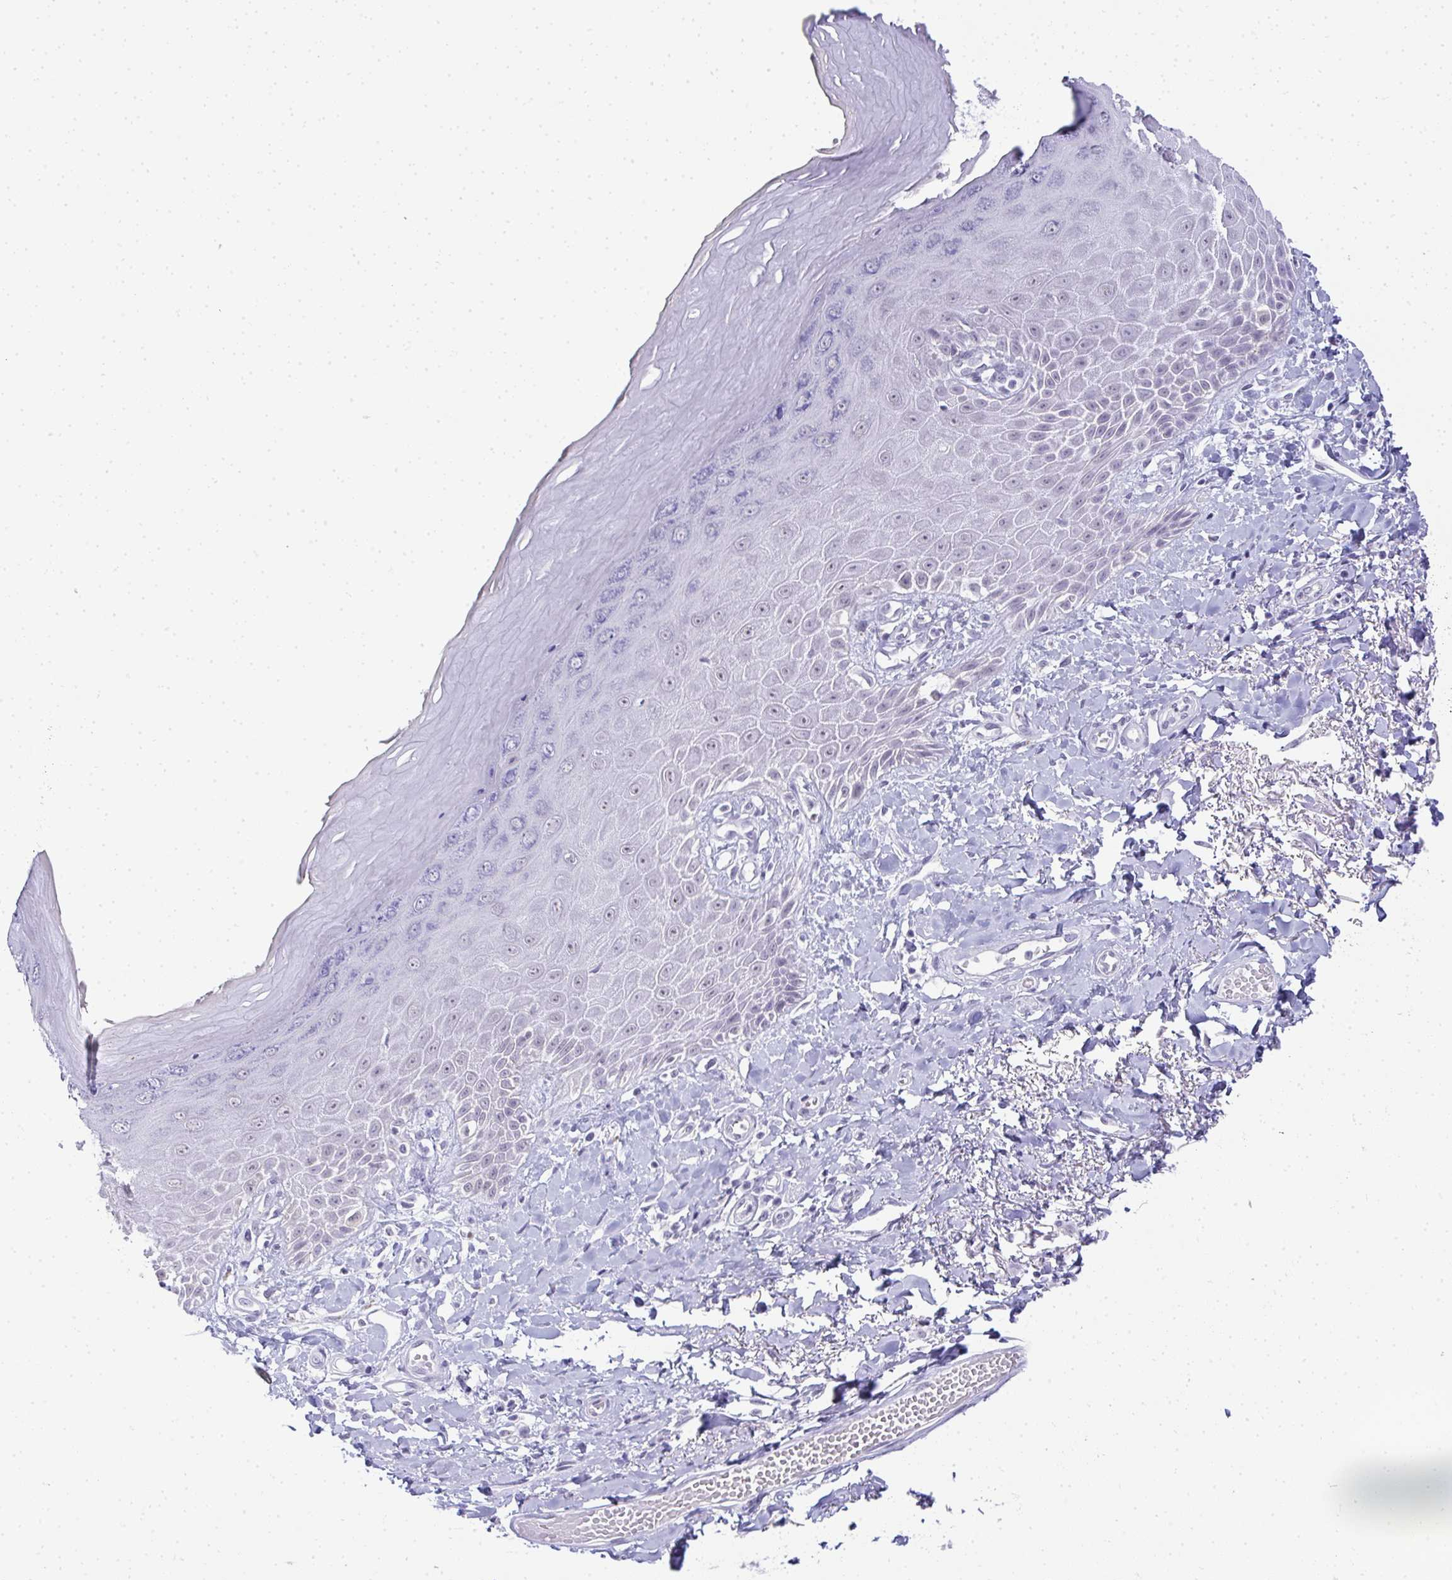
{"staining": {"intensity": "weak", "quantity": "25%-75%", "location": "nuclear"}, "tissue": "skin", "cell_type": "Epidermal cells", "image_type": "normal", "snomed": [{"axis": "morphology", "description": "Normal tissue, NOS"}, {"axis": "topography", "description": "Anal"}, {"axis": "topography", "description": "Peripheral nerve tissue"}], "caption": "About 25%-75% of epidermal cells in unremarkable skin show weak nuclear protein staining as visualized by brown immunohistochemical staining.", "gene": "PLA2G1B", "patient": {"sex": "male", "age": 78}}